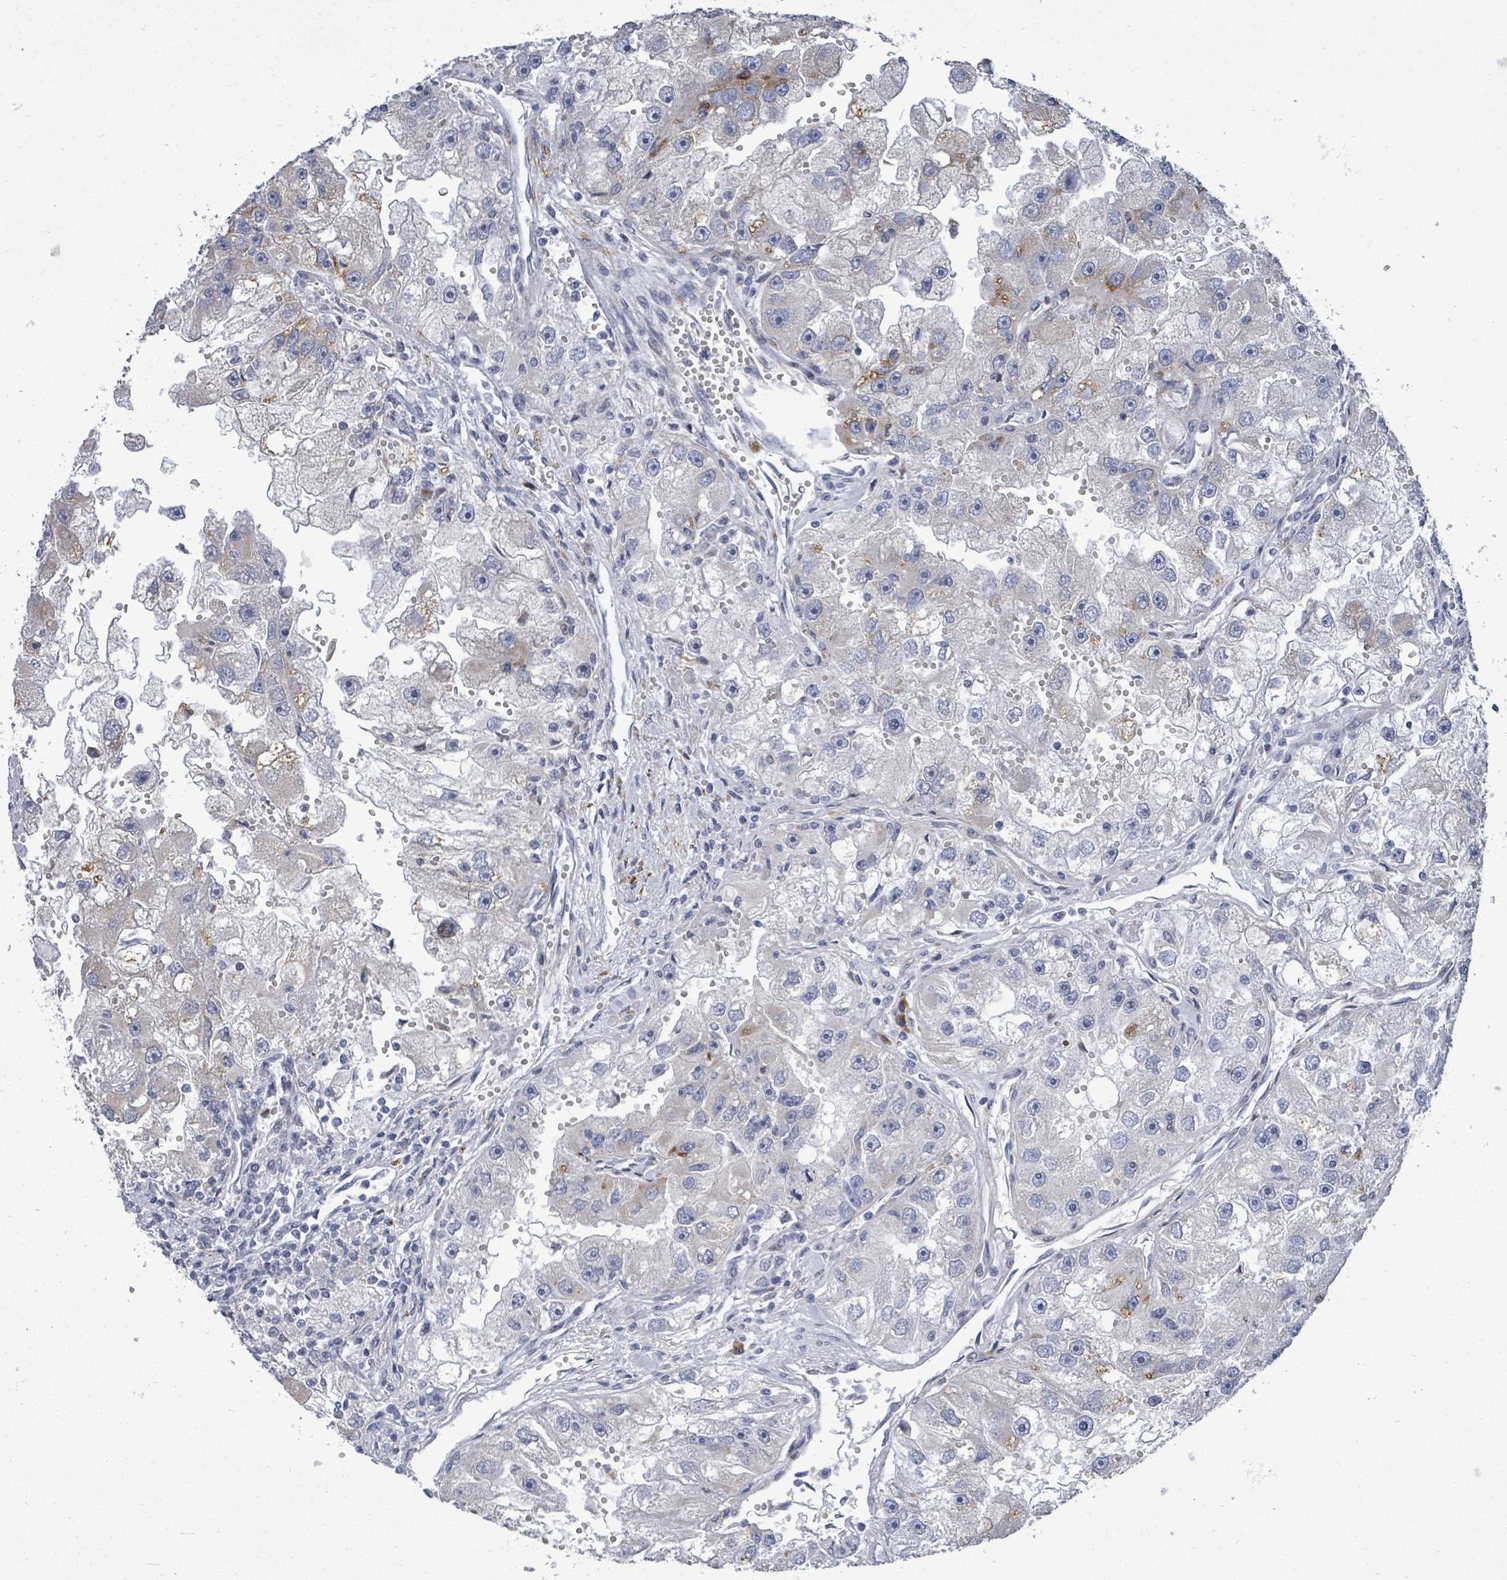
{"staining": {"intensity": "moderate", "quantity": "<25%", "location": "cytoplasmic/membranous"}, "tissue": "renal cancer", "cell_type": "Tumor cells", "image_type": "cancer", "snomed": [{"axis": "morphology", "description": "Adenocarcinoma, NOS"}, {"axis": "topography", "description": "Kidney"}], "caption": "Moderate cytoplasmic/membranous positivity is appreciated in about <25% of tumor cells in renal adenocarcinoma.", "gene": "SAR1A", "patient": {"sex": "male", "age": 63}}